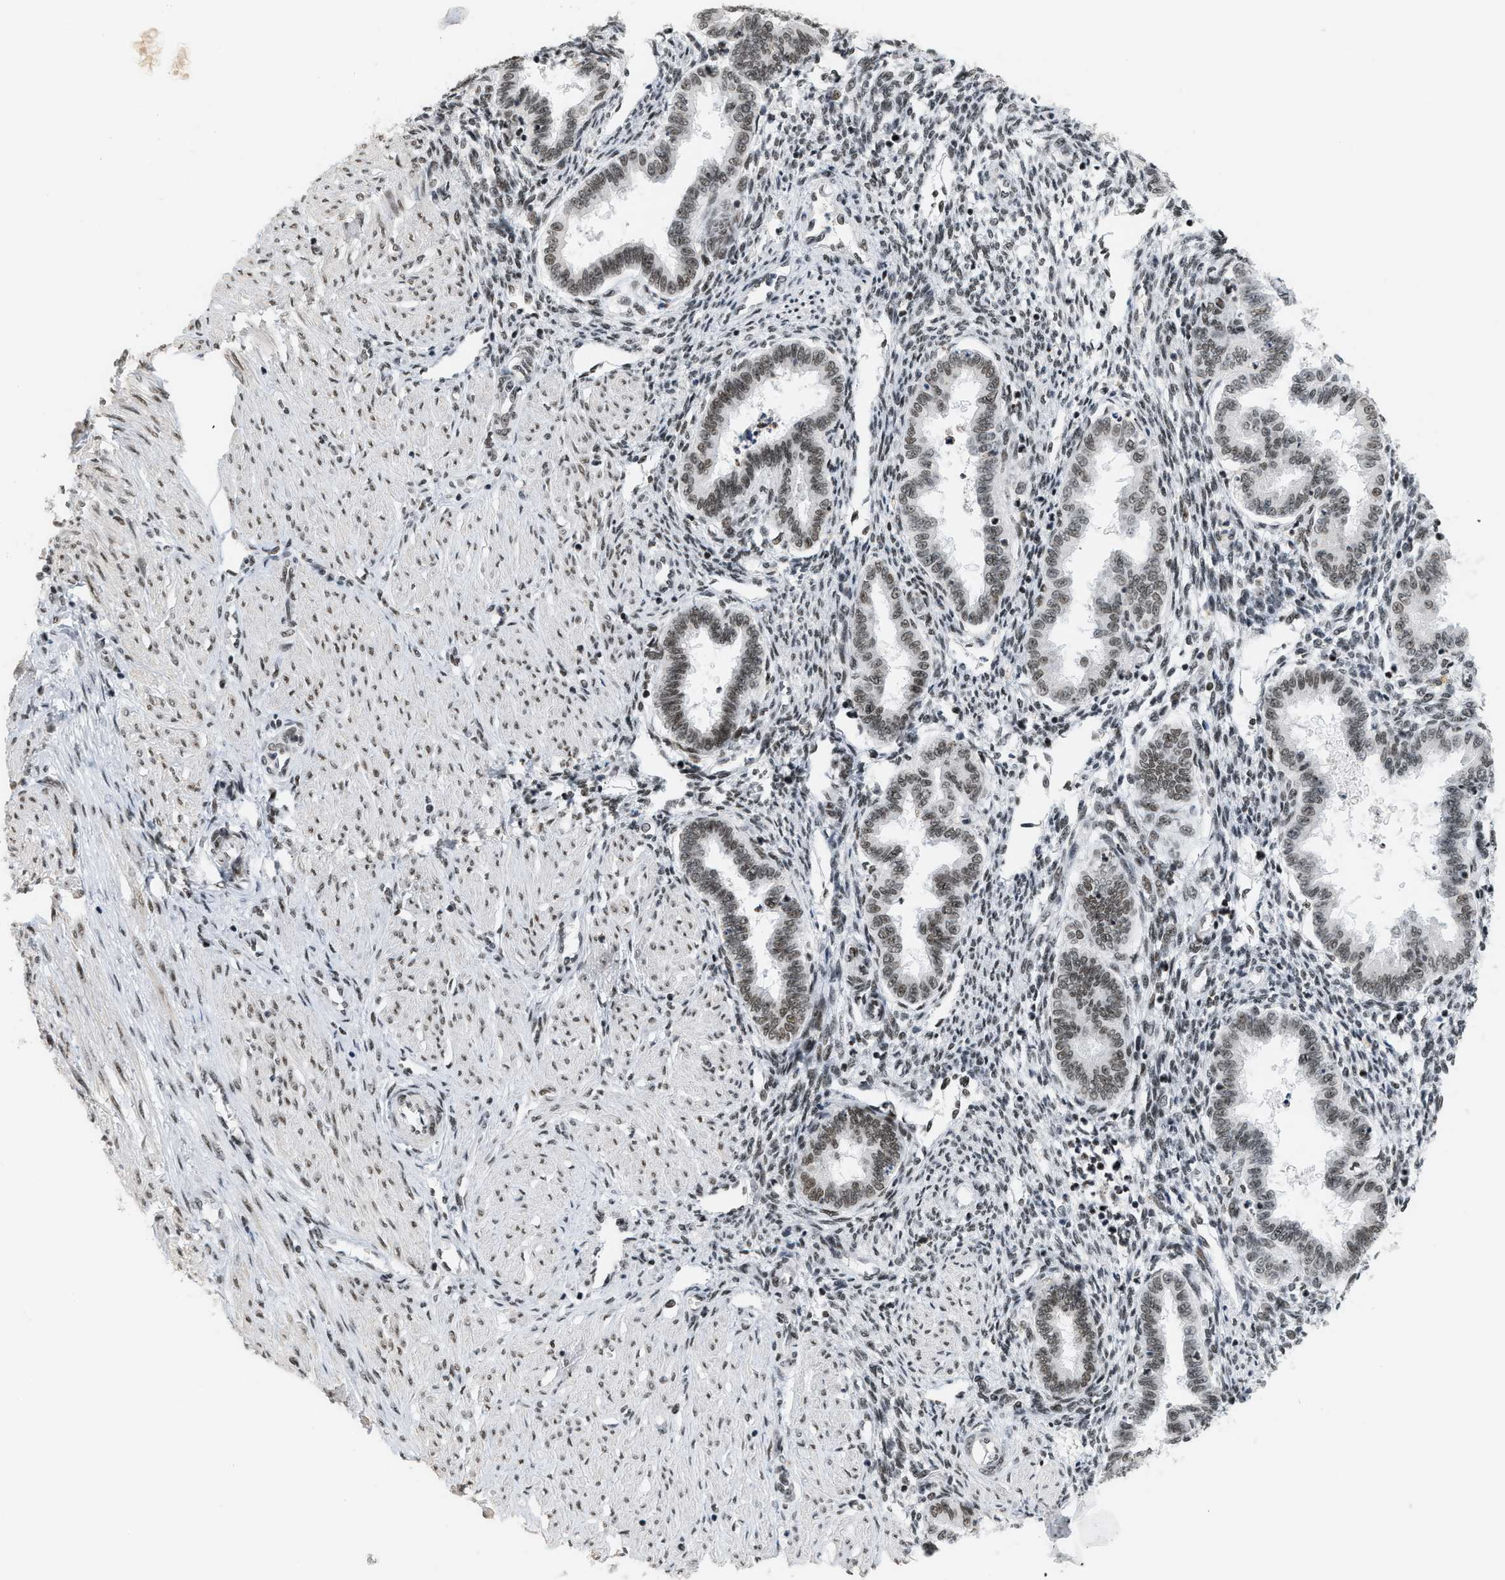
{"staining": {"intensity": "moderate", "quantity": "25%-75%", "location": "nuclear"}, "tissue": "endometrium", "cell_type": "Cells in endometrial stroma", "image_type": "normal", "snomed": [{"axis": "morphology", "description": "Normal tissue, NOS"}, {"axis": "topography", "description": "Endometrium"}], "caption": "Immunohistochemical staining of normal endometrium displays 25%-75% levels of moderate nuclear protein staining in about 25%-75% of cells in endometrial stroma. The protein of interest is shown in brown color, while the nuclei are stained blue.", "gene": "SMARCB1", "patient": {"sex": "female", "age": 33}}